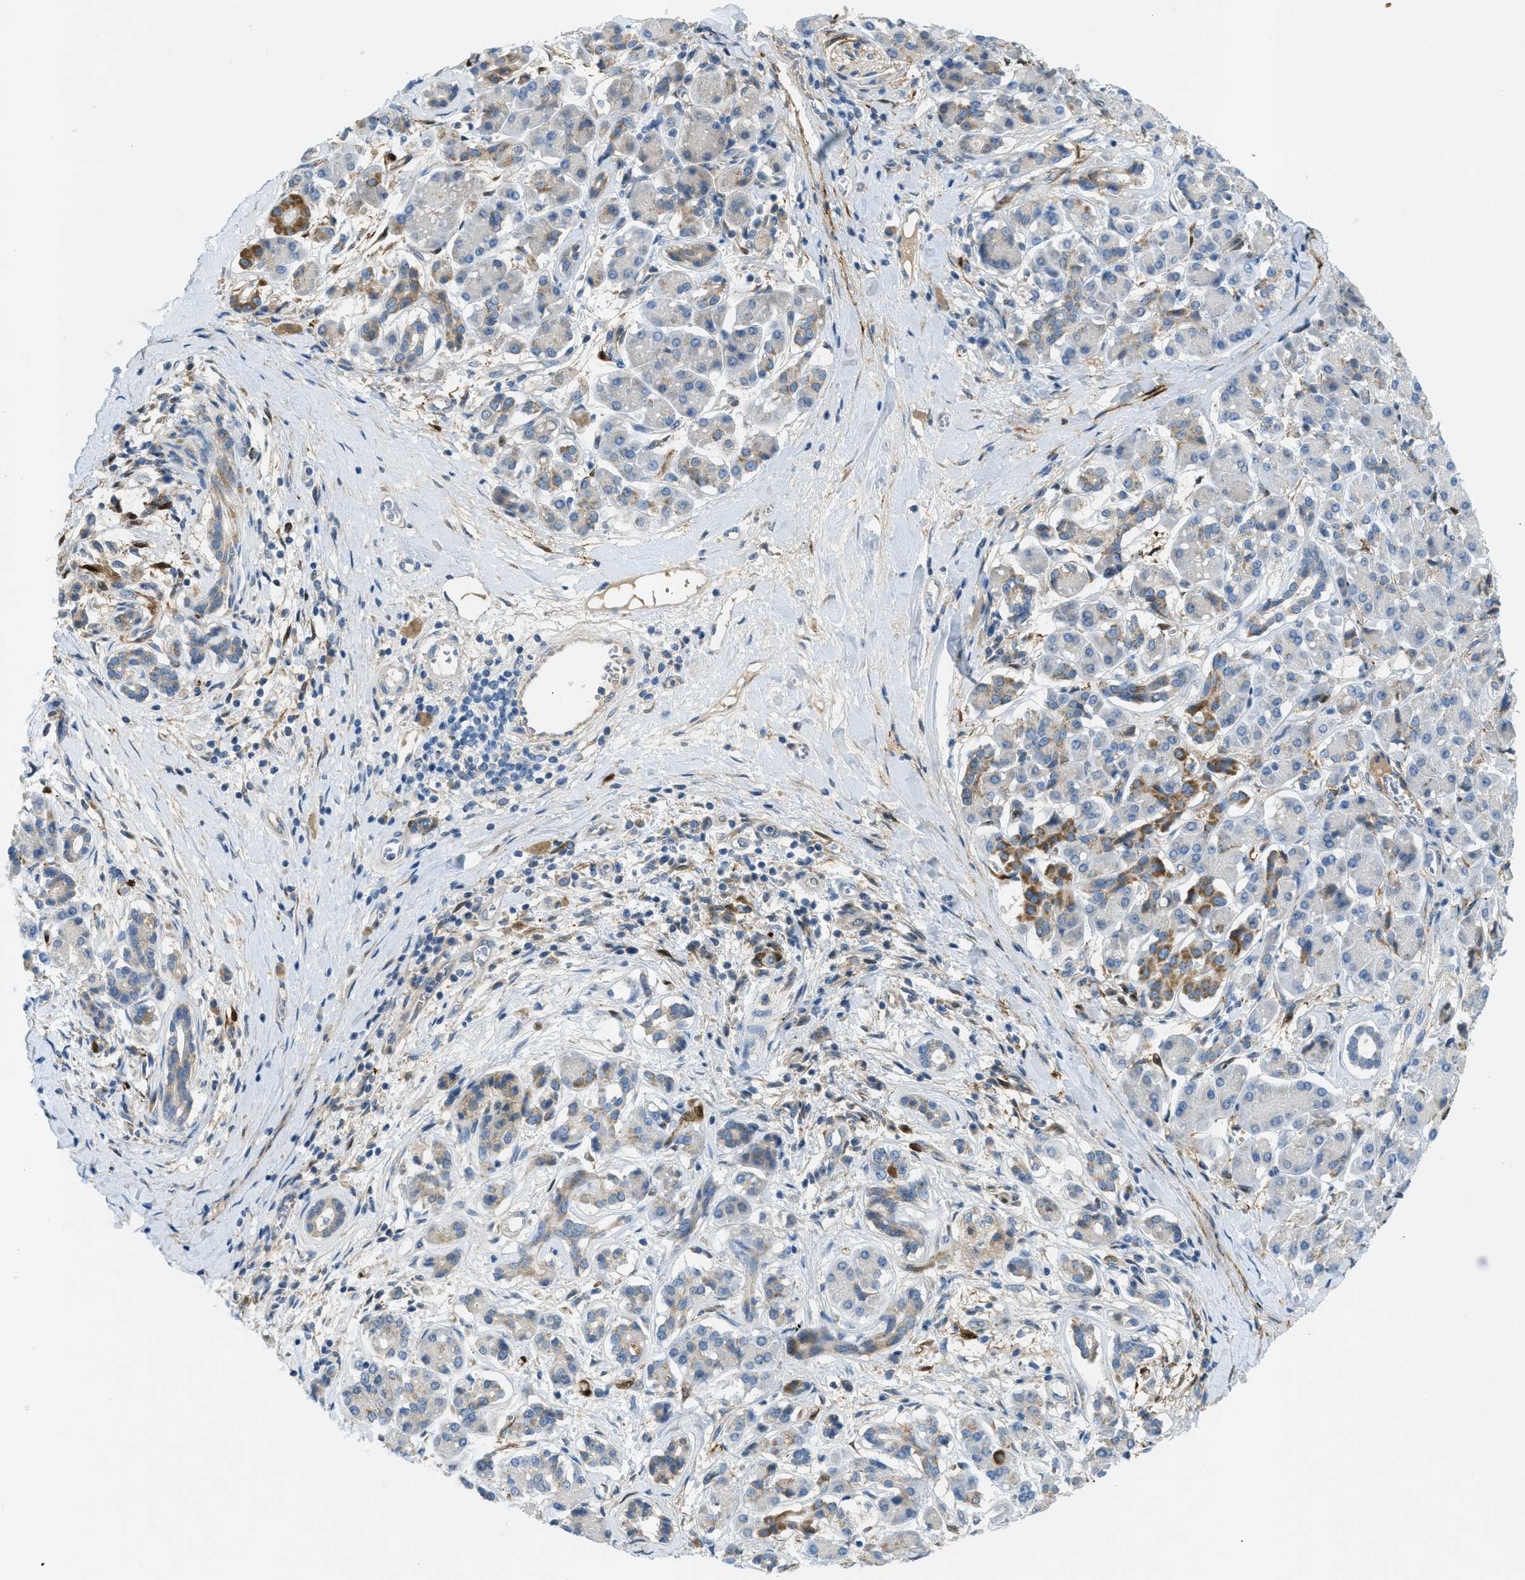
{"staining": {"intensity": "moderate", "quantity": "<25%", "location": "cytoplasmic/membranous"}, "tissue": "pancreatic cancer", "cell_type": "Tumor cells", "image_type": "cancer", "snomed": [{"axis": "morphology", "description": "Adenocarcinoma, NOS"}, {"axis": "topography", "description": "Pancreas"}], "caption": "Brown immunohistochemical staining in human pancreatic adenocarcinoma demonstrates moderate cytoplasmic/membranous expression in about <25% of tumor cells.", "gene": "CYGB", "patient": {"sex": "male", "age": 55}}